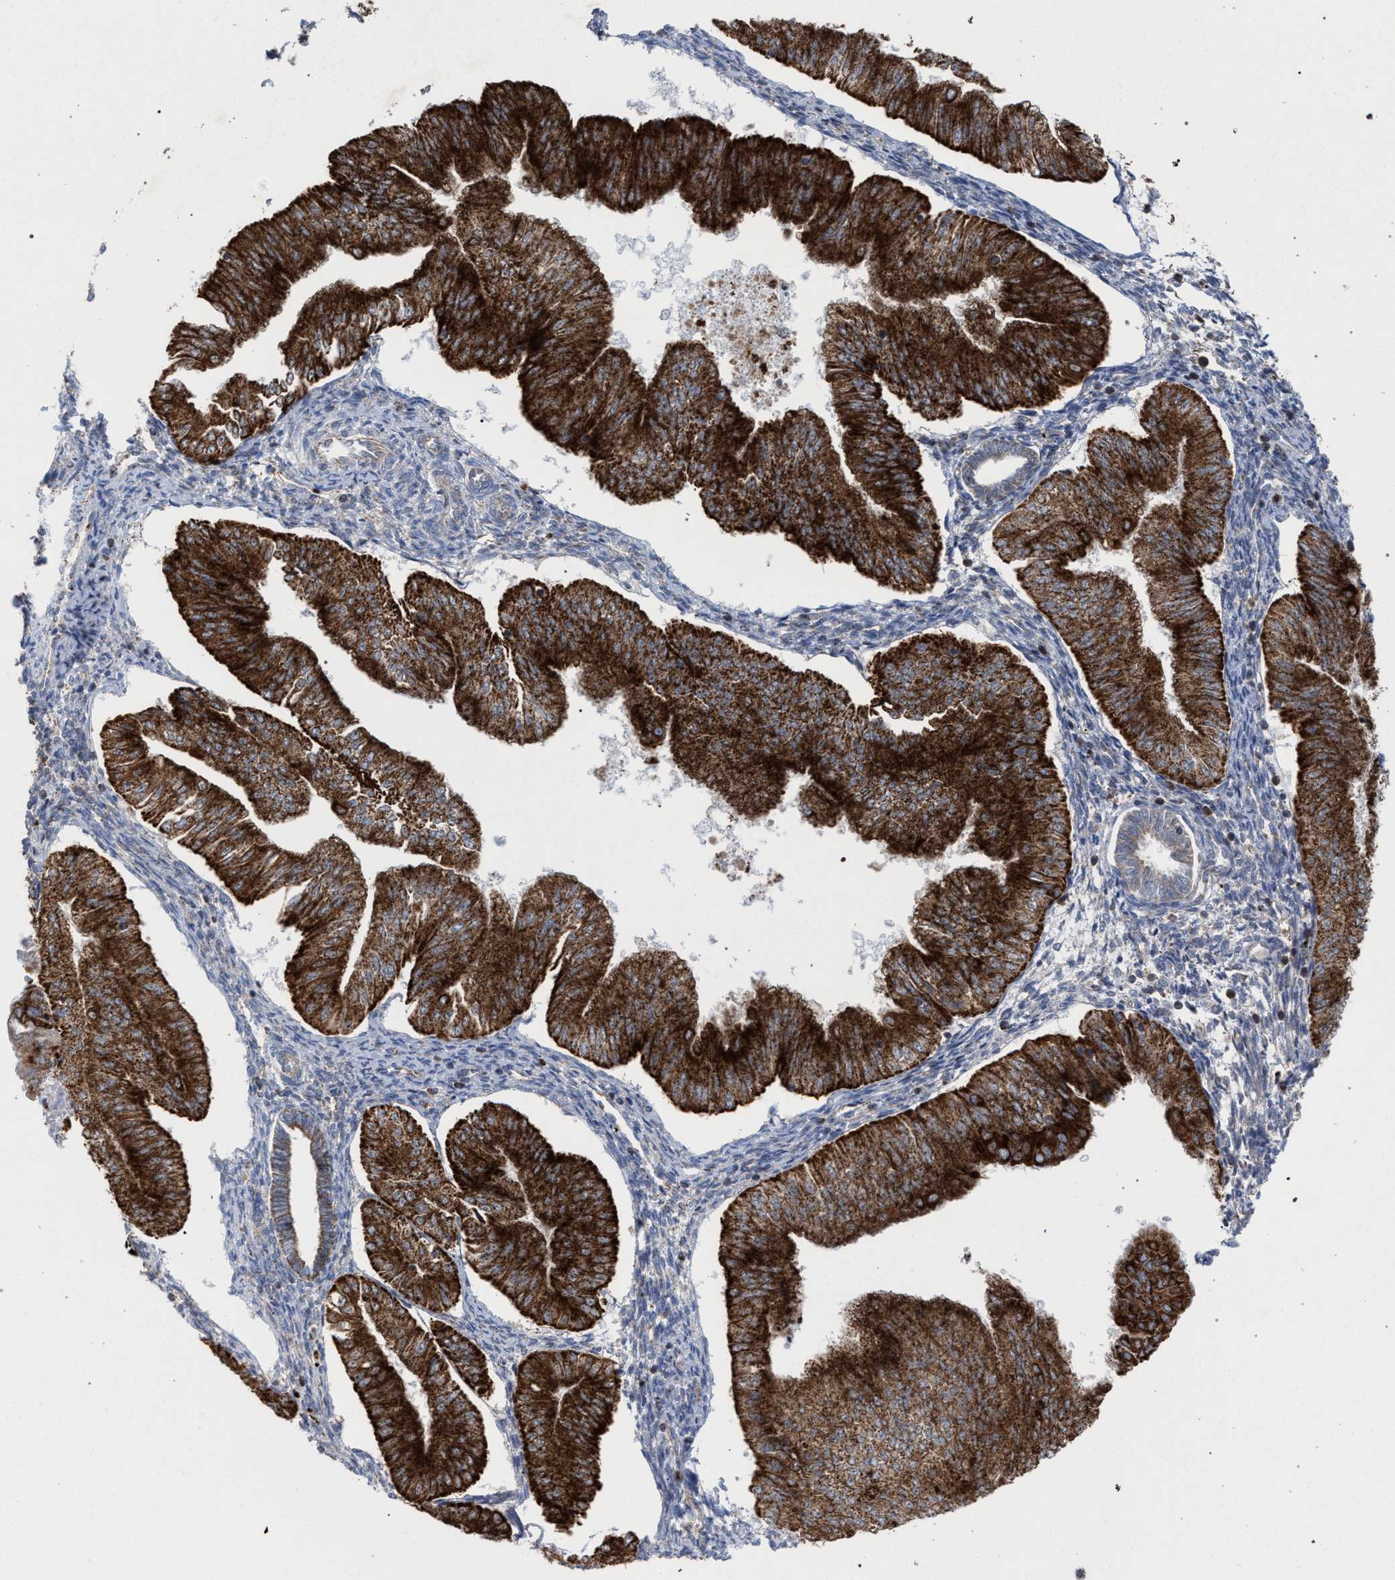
{"staining": {"intensity": "strong", "quantity": ">75%", "location": "cytoplasmic/membranous"}, "tissue": "endometrial cancer", "cell_type": "Tumor cells", "image_type": "cancer", "snomed": [{"axis": "morphology", "description": "Normal tissue, NOS"}, {"axis": "morphology", "description": "Adenocarcinoma, NOS"}, {"axis": "topography", "description": "Endometrium"}], "caption": "DAB immunohistochemical staining of human adenocarcinoma (endometrial) reveals strong cytoplasmic/membranous protein staining in approximately >75% of tumor cells.", "gene": "ECI2", "patient": {"sex": "female", "age": 53}}